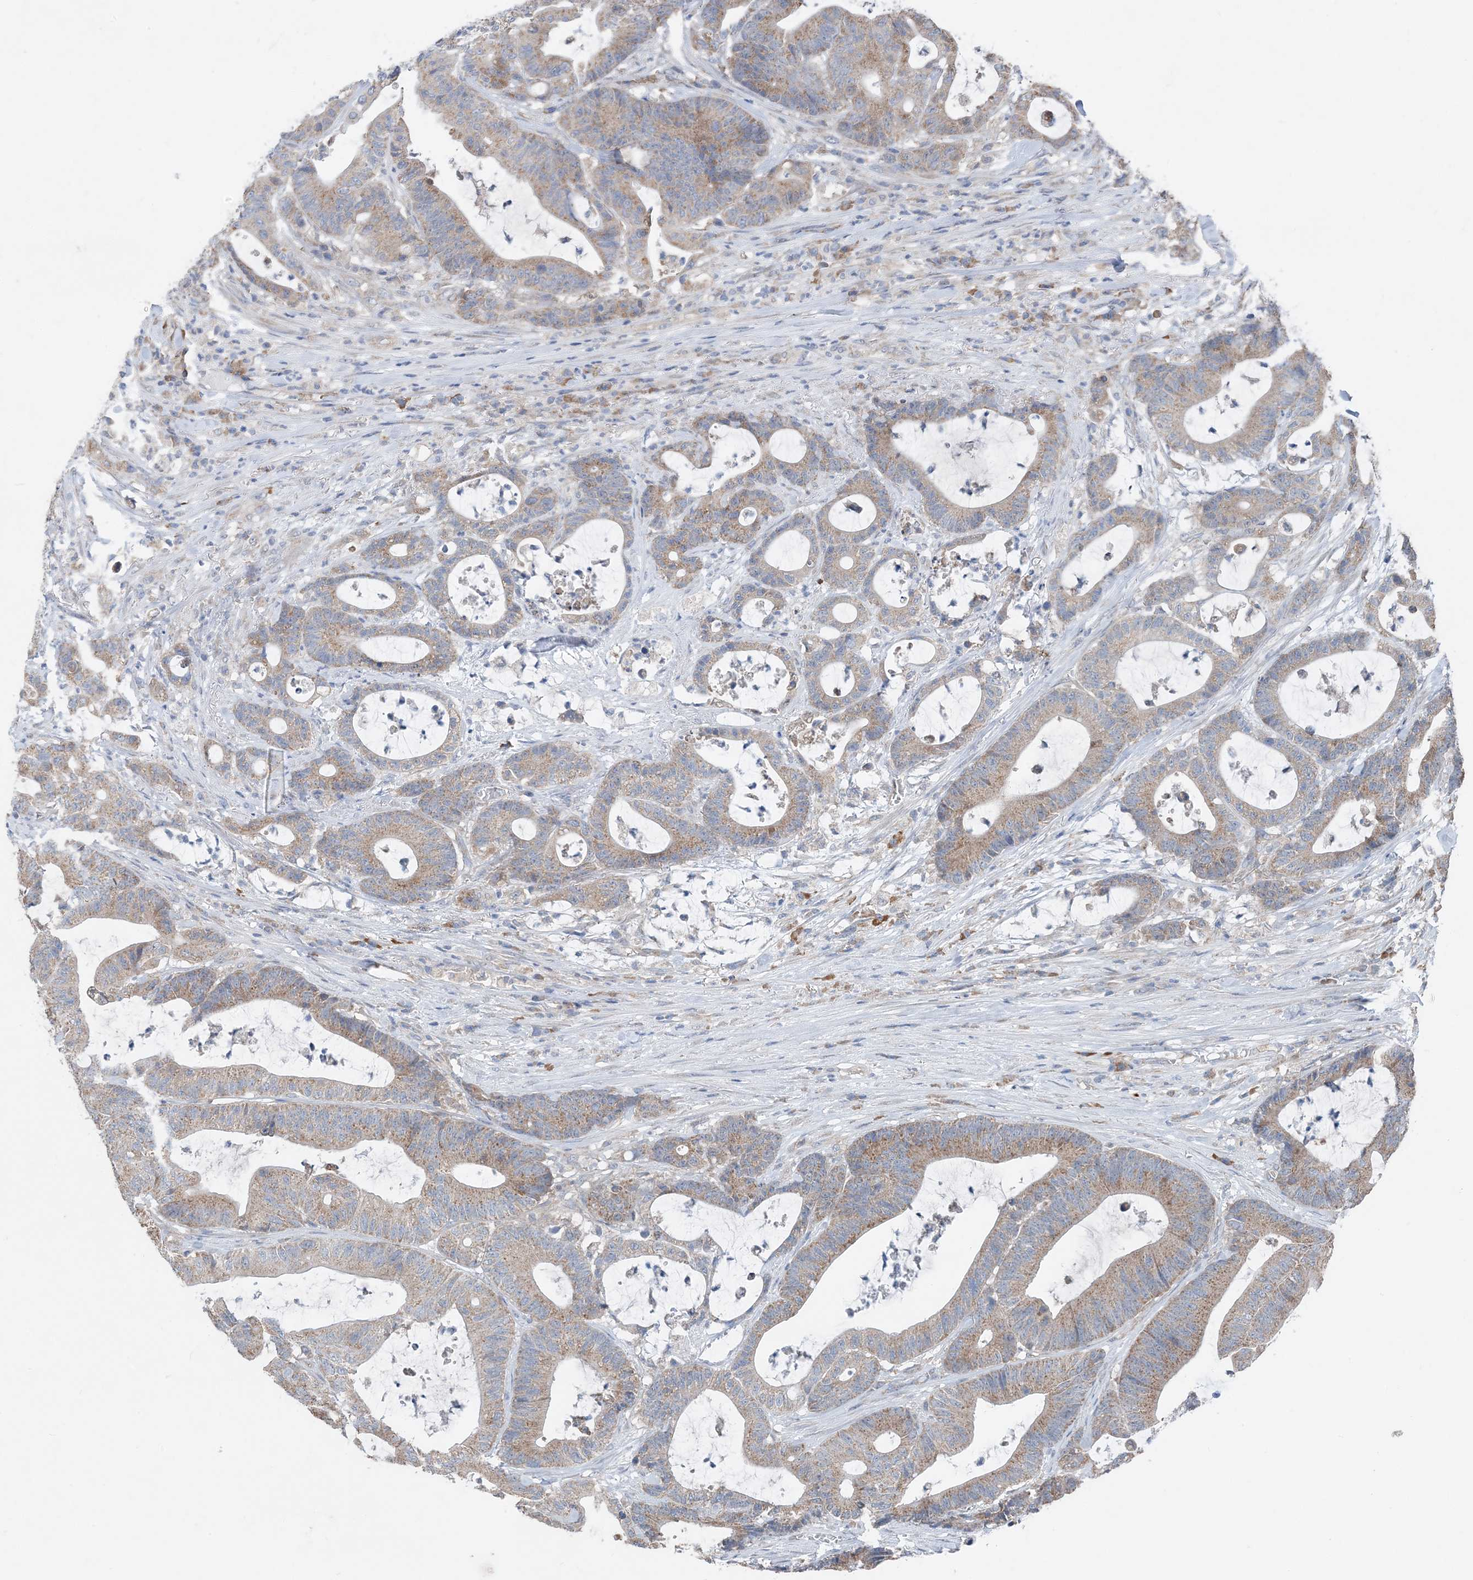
{"staining": {"intensity": "weak", "quantity": ">75%", "location": "cytoplasmic/membranous"}, "tissue": "colorectal cancer", "cell_type": "Tumor cells", "image_type": "cancer", "snomed": [{"axis": "morphology", "description": "Adenocarcinoma, NOS"}, {"axis": "topography", "description": "Colon"}], "caption": "This micrograph demonstrates immunohistochemistry staining of colorectal adenocarcinoma, with low weak cytoplasmic/membranous expression in approximately >75% of tumor cells.", "gene": "DHX30", "patient": {"sex": "female", "age": 84}}